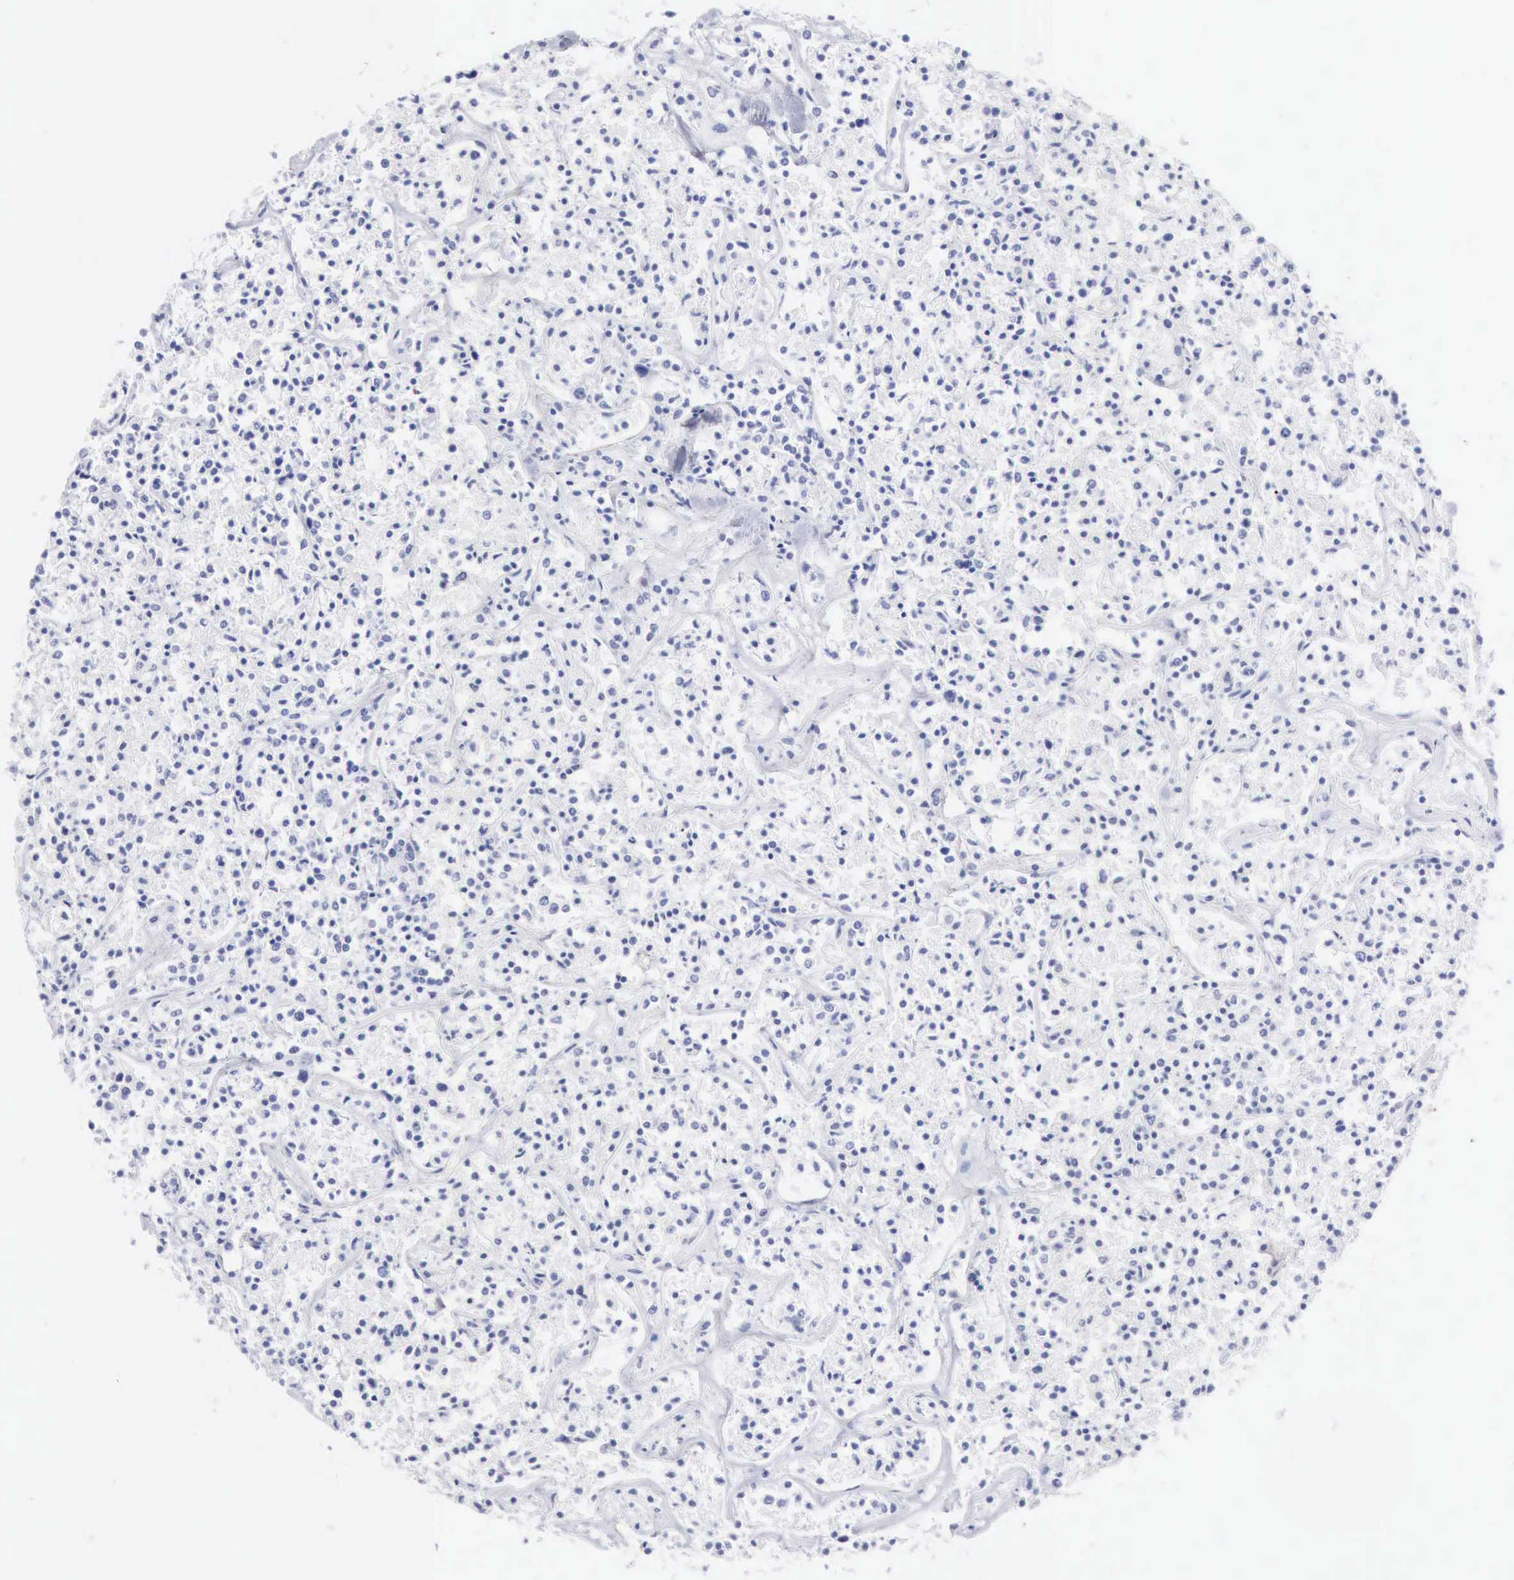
{"staining": {"intensity": "negative", "quantity": "none", "location": "none"}, "tissue": "lymphoma", "cell_type": "Tumor cells", "image_type": "cancer", "snomed": [{"axis": "morphology", "description": "Malignant lymphoma, non-Hodgkin's type, Low grade"}, {"axis": "topography", "description": "Small intestine"}], "caption": "Tumor cells show no significant expression in malignant lymphoma, non-Hodgkin's type (low-grade).", "gene": "ANGEL1", "patient": {"sex": "female", "age": 59}}